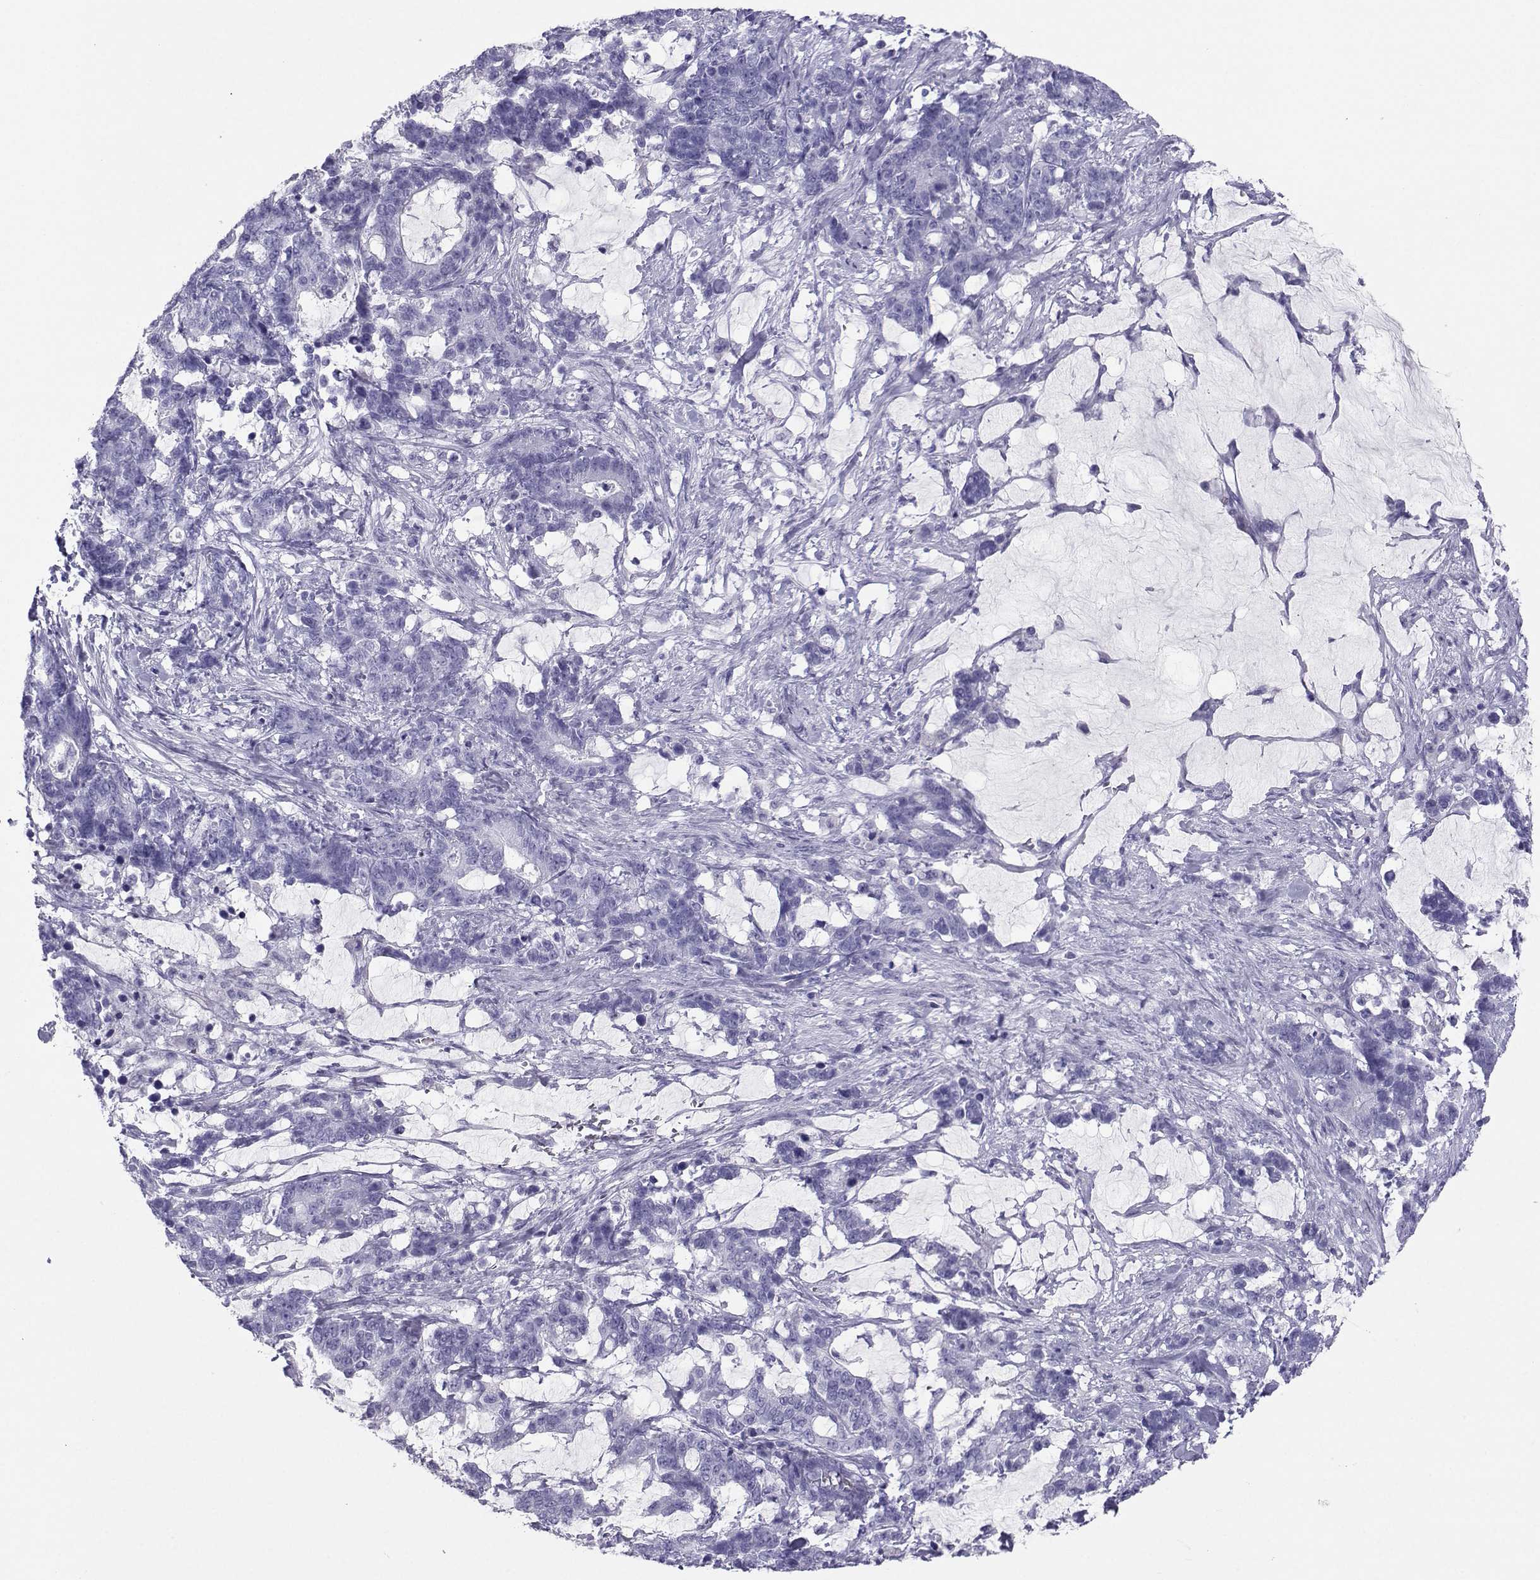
{"staining": {"intensity": "negative", "quantity": "none", "location": "none"}, "tissue": "stomach cancer", "cell_type": "Tumor cells", "image_type": "cancer", "snomed": [{"axis": "morphology", "description": "Normal tissue, NOS"}, {"axis": "morphology", "description": "Adenocarcinoma, NOS"}, {"axis": "topography", "description": "Stomach"}], "caption": "High magnification brightfield microscopy of stomach cancer (adenocarcinoma) stained with DAB (3,3'-diaminobenzidine) (brown) and counterstained with hematoxylin (blue): tumor cells show no significant positivity.", "gene": "LORICRIN", "patient": {"sex": "female", "age": 64}}